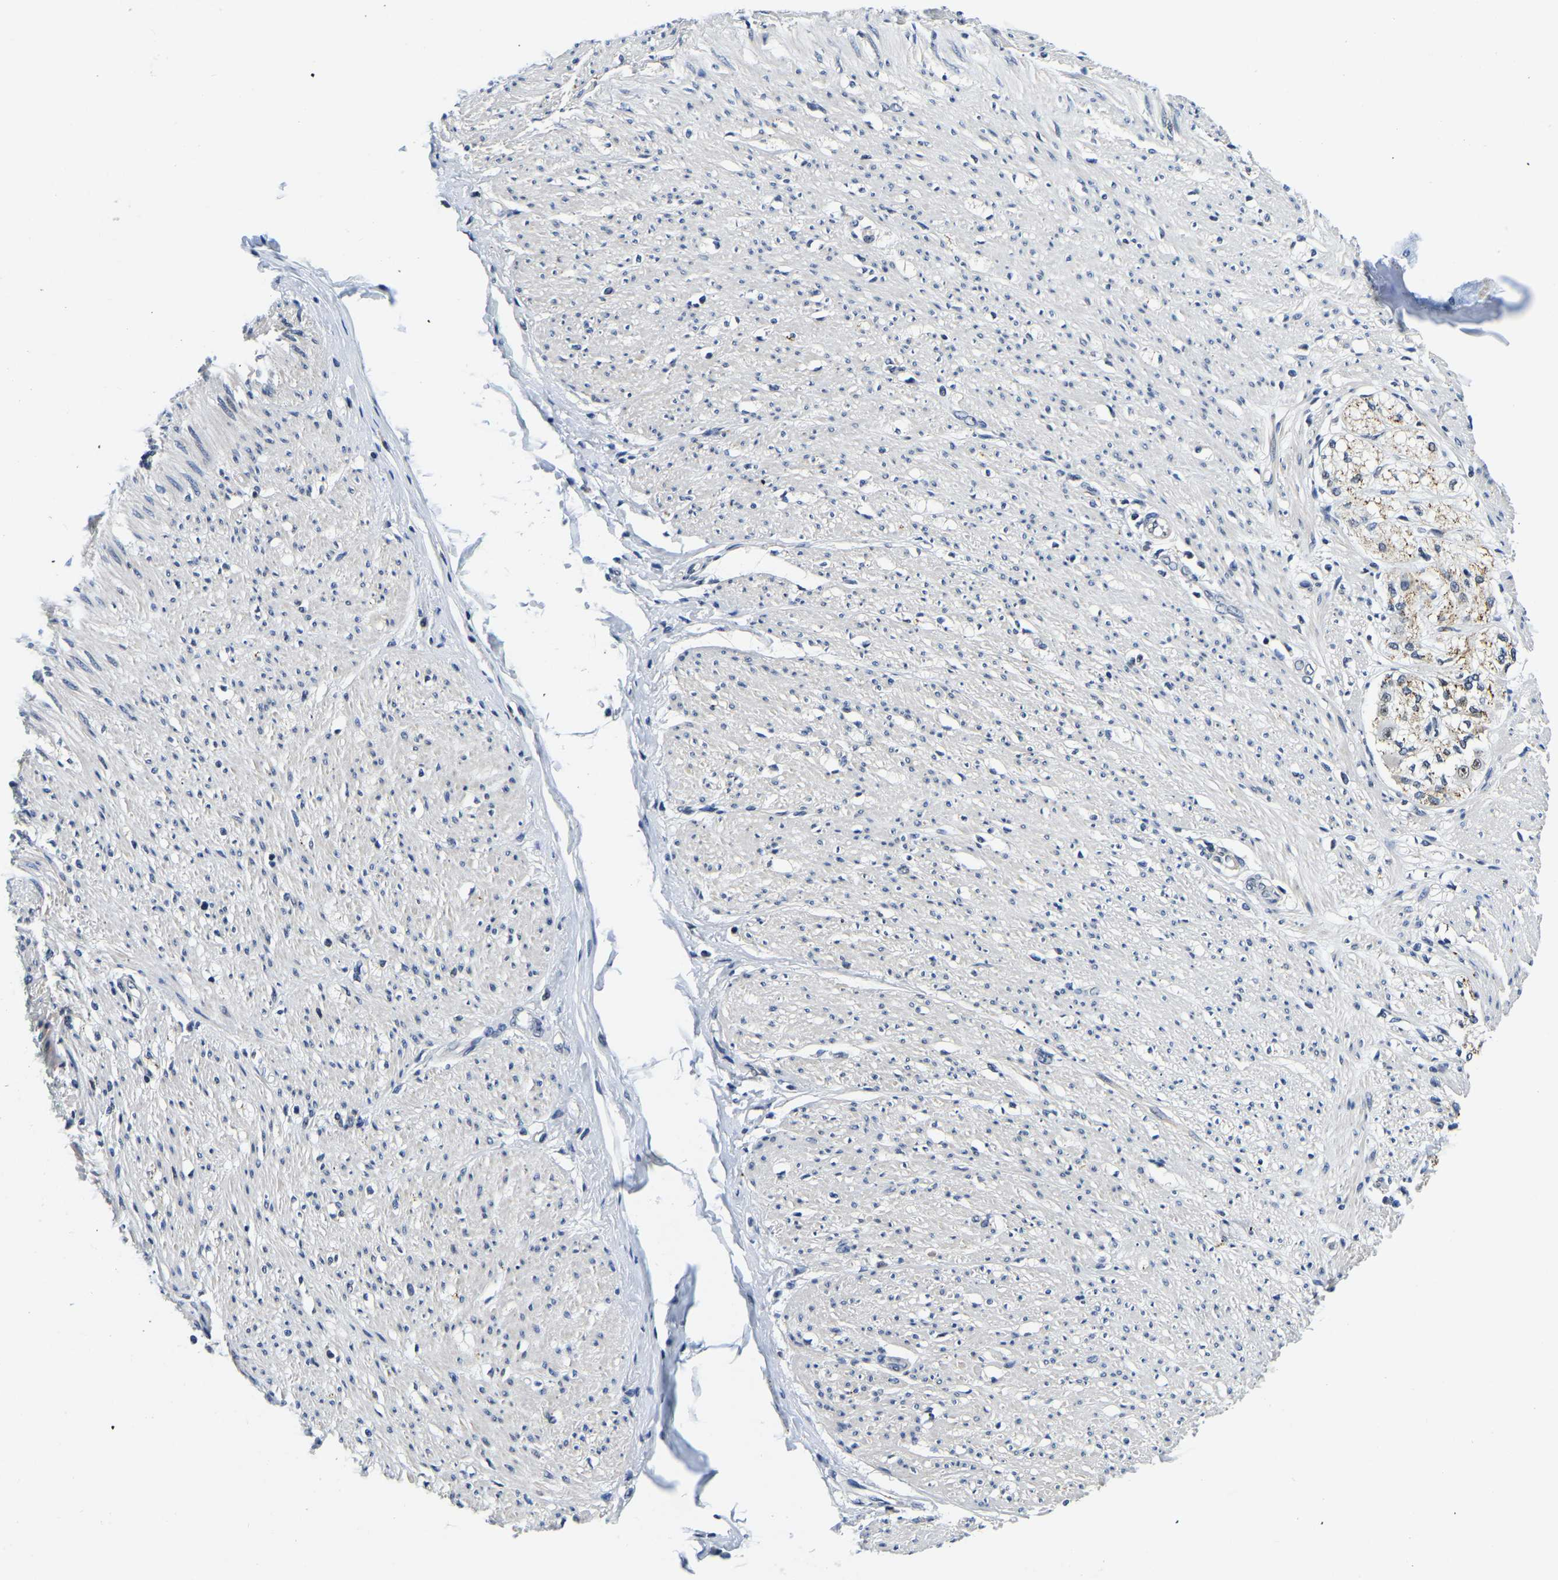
{"staining": {"intensity": "weak", "quantity": "25%-75%", "location": "nuclear"}, "tissue": "adipose tissue", "cell_type": "Adipocytes", "image_type": "normal", "snomed": [{"axis": "morphology", "description": "Normal tissue, NOS"}, {"axis": "morphology", "description": "Adenocarcinoma, NOS"}, {"axis": "topography", "description": "Colon"}, {"axis": "topography", "description": "Peripheral nerve tissue"}], "caption": "Weak nuclear positivity for a protein is appreciated in approximately 25%-75% of adipocytes of benign adipose tissue using IHC.", "gene": "POLDIP3", "patient": {"sex": "male", "age": 14}}